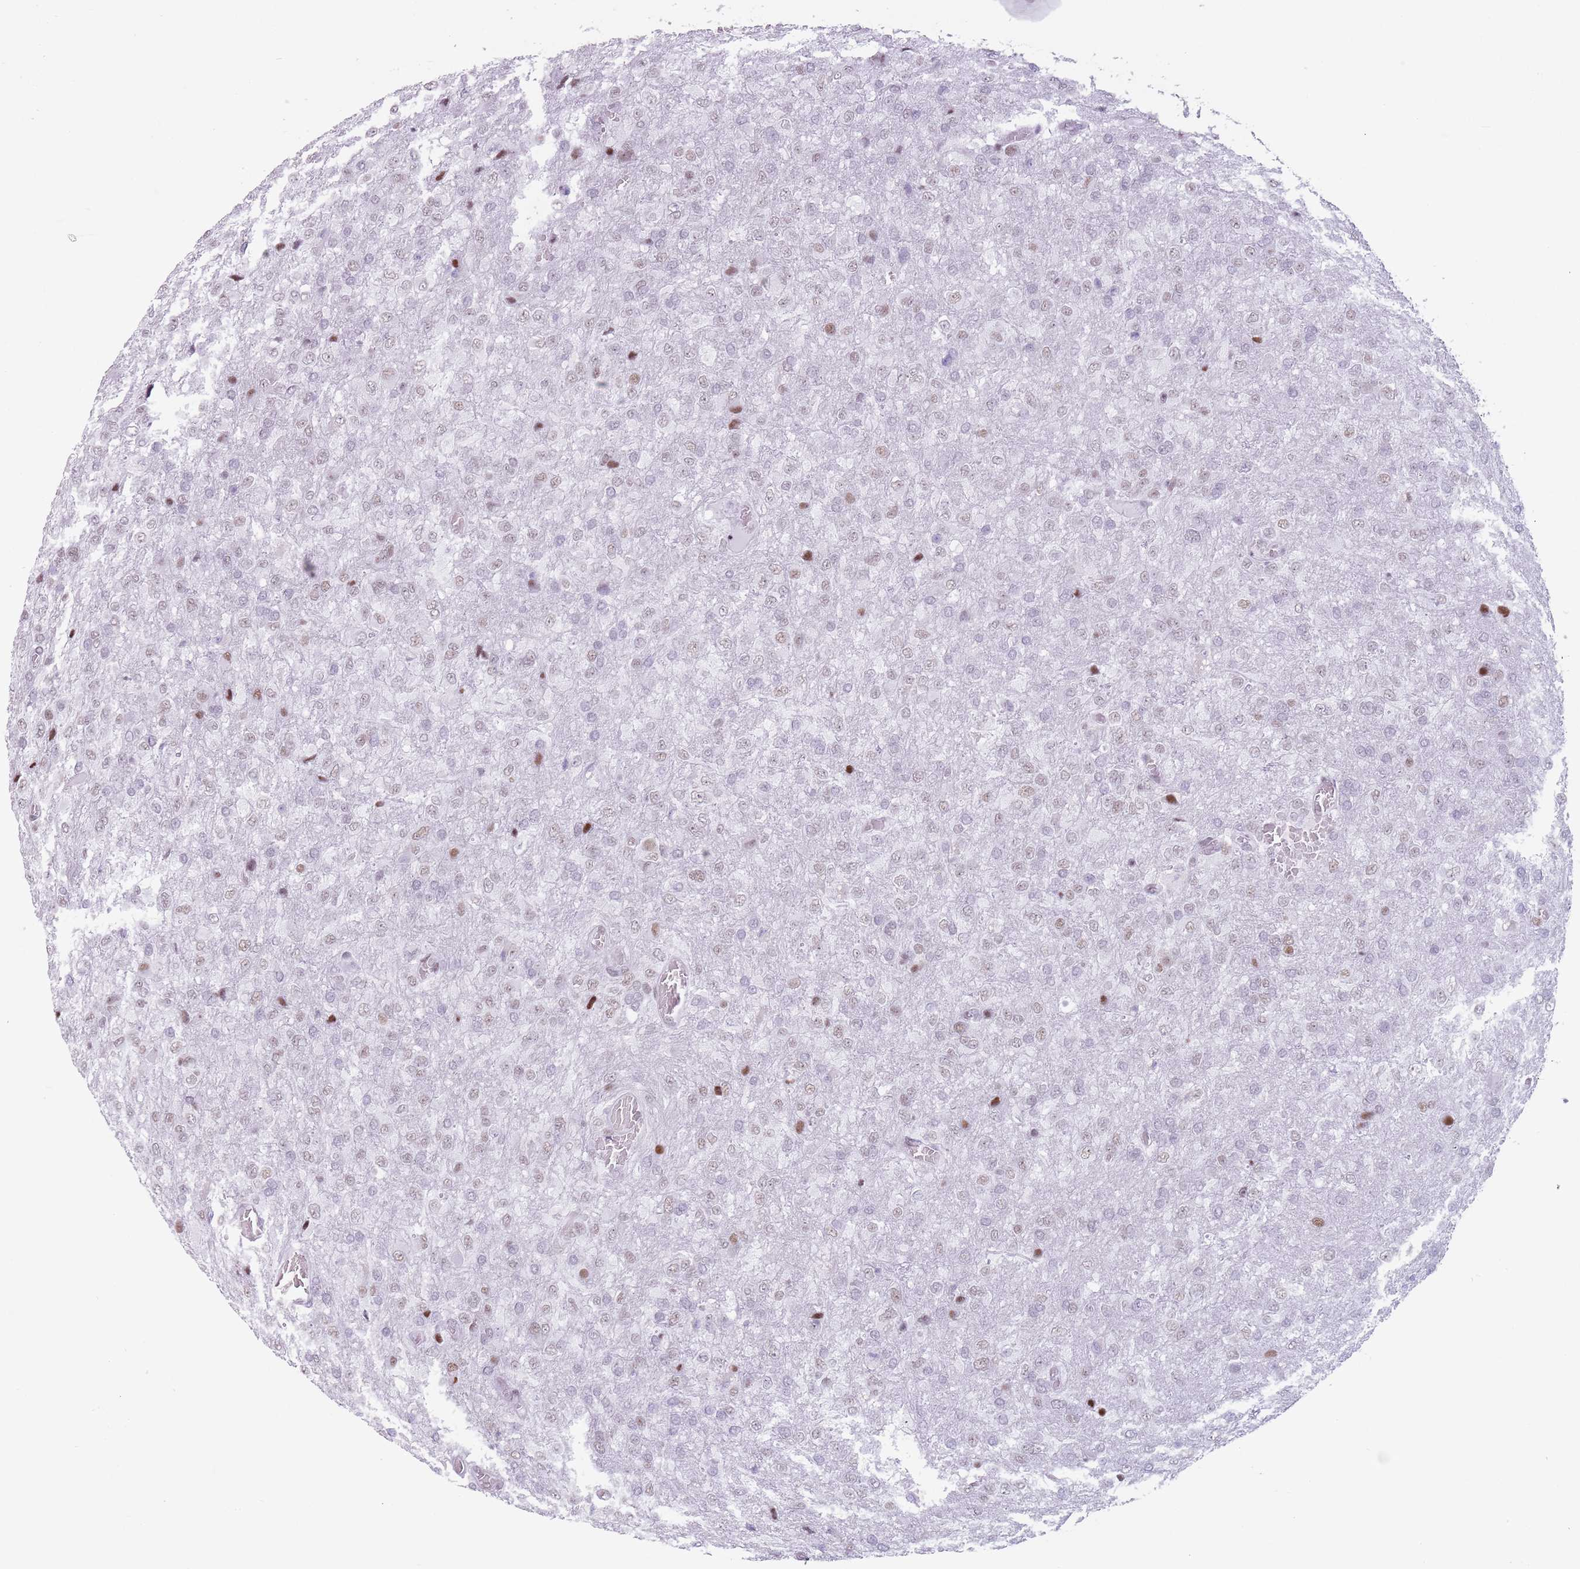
{"staining": {"intensity": "moderate", "quantity": "<25%", "location": "nuclear"}, "tissue": "glioma", "cell_type": "Tumor cells", "image_type": "cancer", "snomed": [{"axis": "morphology", "description": "Glioma, malignant, High grade"}, {"axis": "topography", "description": "Brain"}], "caption": "Moderate nuclear protein expression is appreciated in approximately <25% of tumor cells in malignant glioma (high-grade). (DAB (3,3'-diaminobenzidine) IHC with brightfield microscopy, high magnification).", "gene": "FAM104B", "patient": {"sex": "female", "age": 74}}